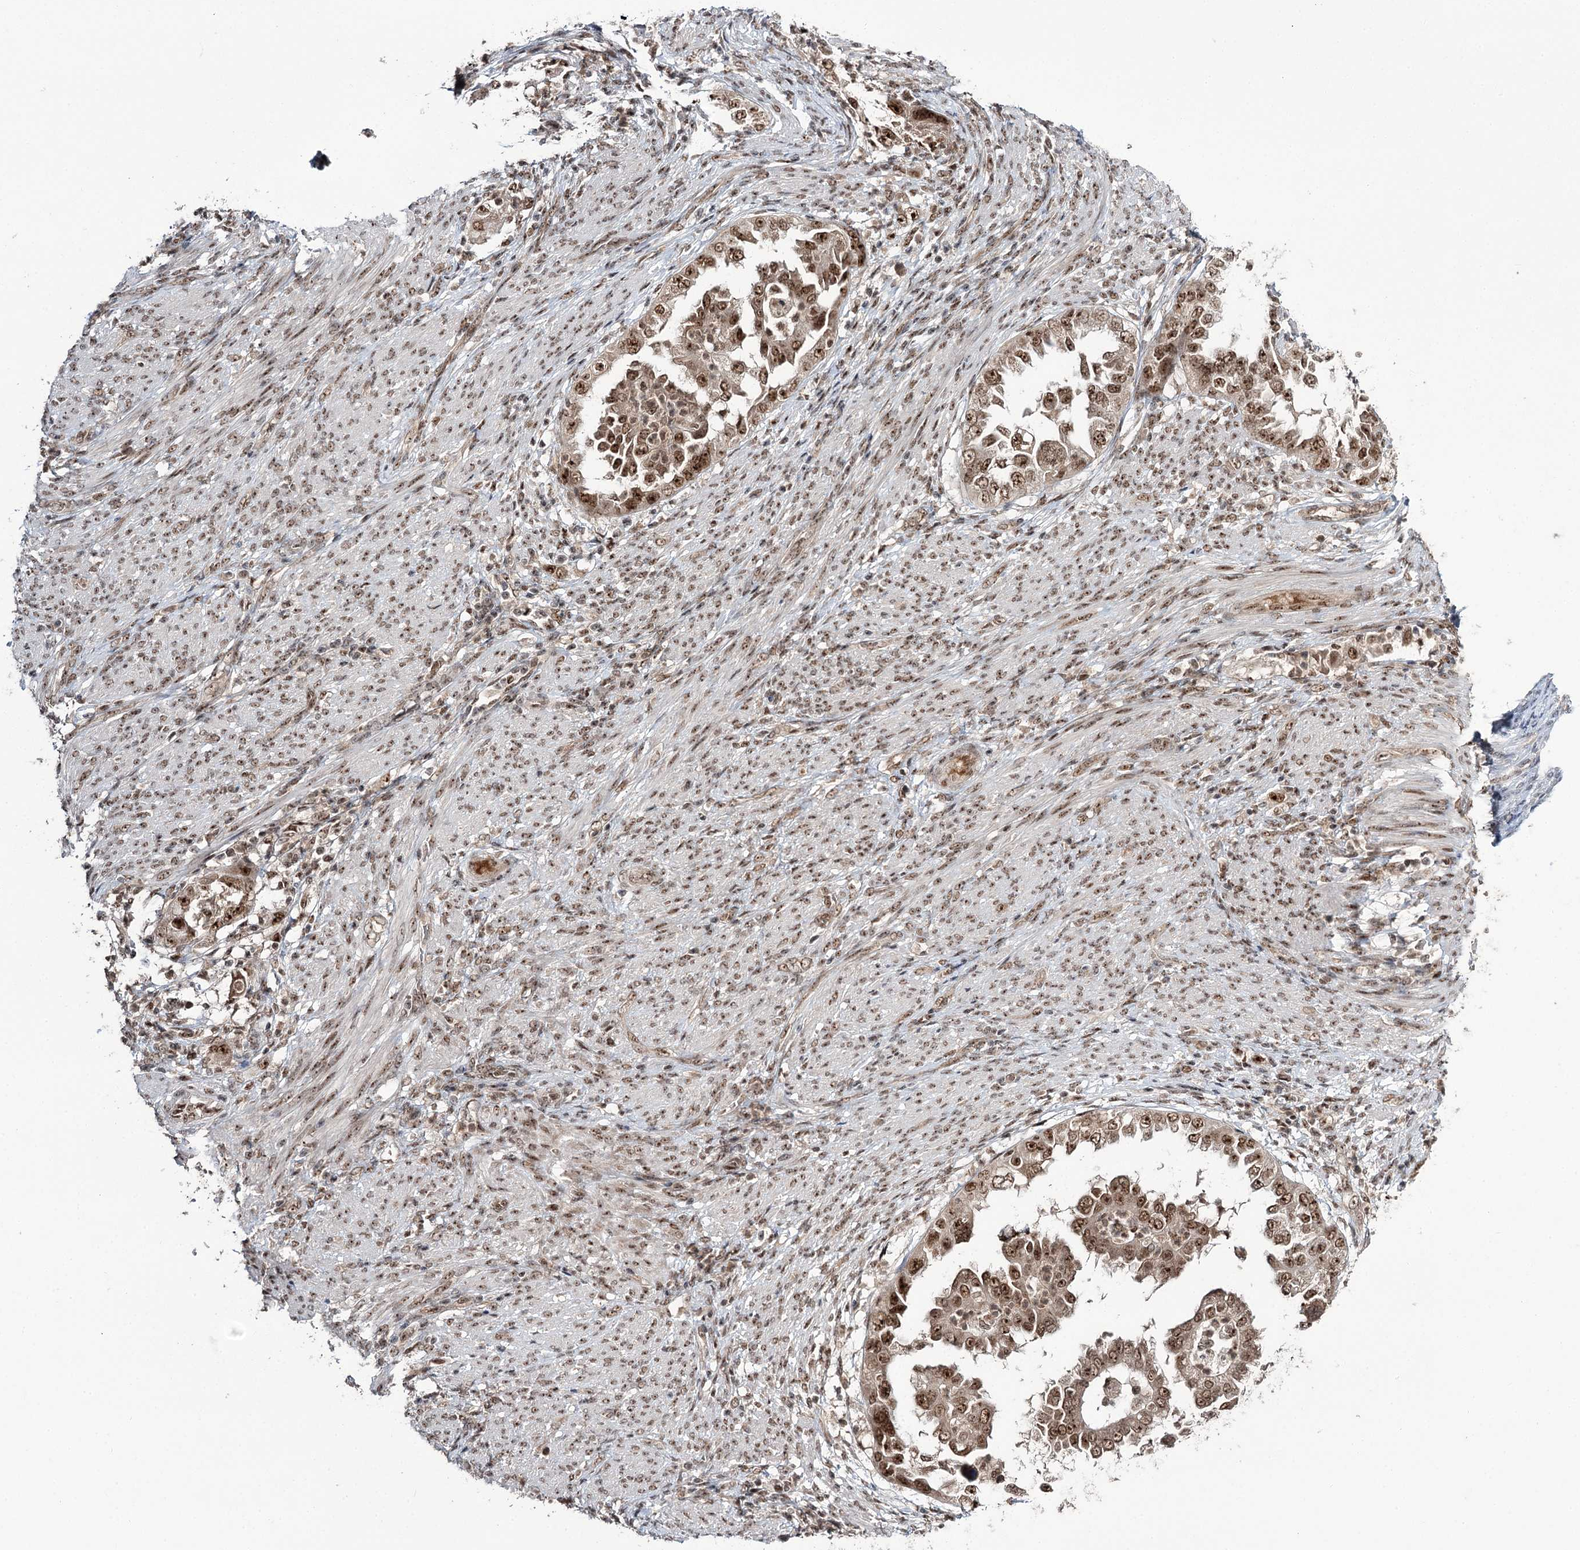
{"staining": {"intensity": "moderate", "quantity": ">75%", "location": "nuclear"}, "tissue": "endometrial cancer", "cell_type": "Tumor cells", "image_type": "cancer", "snomed": [{"axis": "morphology", "description": "Adenocarcinoma, NOS"}, {"axis": "topography", "description": "Endometrium"}], "caption": "There is medium levels of moderate nuclear staining in tumor cells of endometrial cancer, as demonstrated by immunohistochemical staining (brown color).", "gene": "ERCC3", "patient": {"sex": "female", "age": 85}}